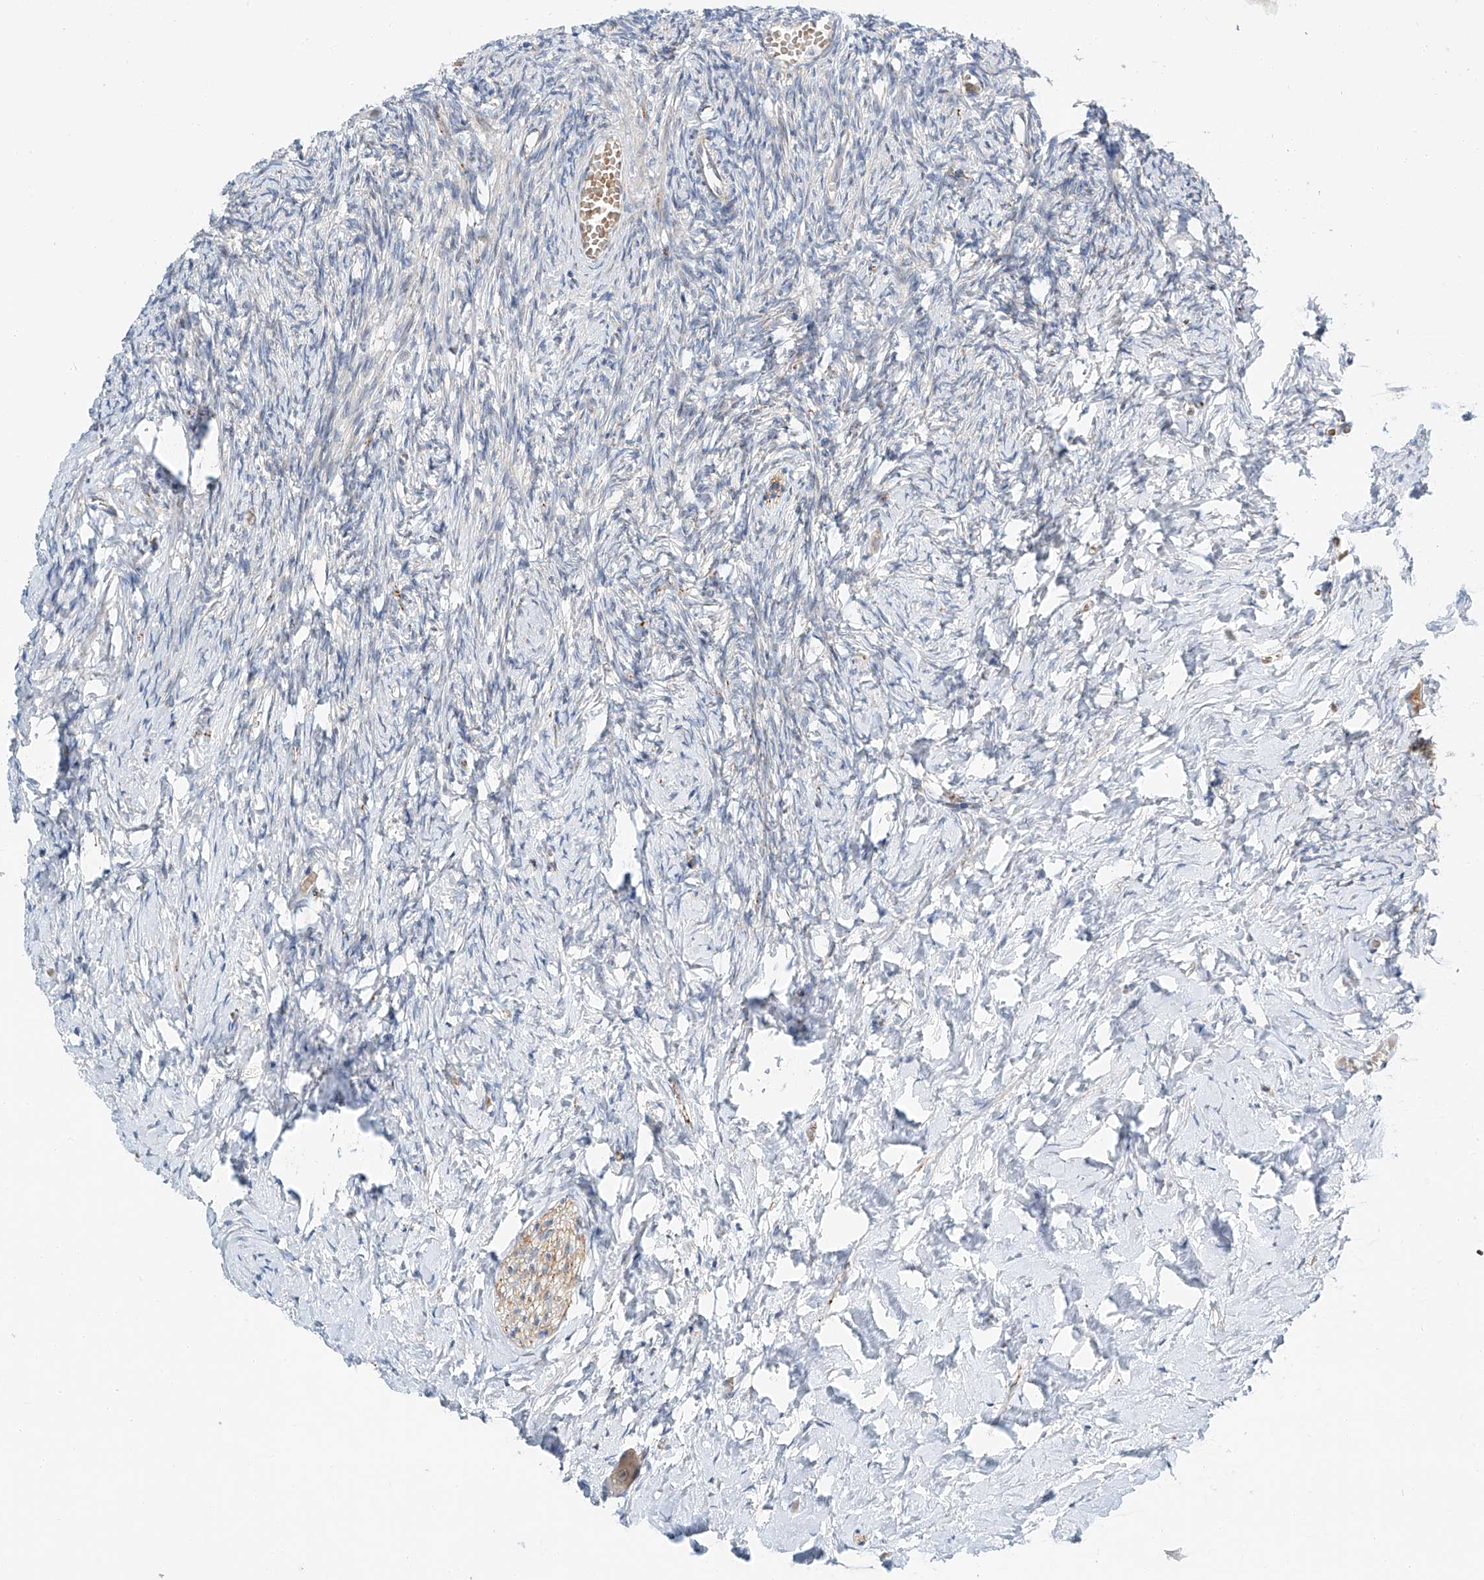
{"staining": {"intensity": "negative", "quantity": "none", "location": "none"}, "tissue": "ovary", "cell_type": "Ovarian stroma cells", "image_type": "normal", "snomed": [{"axis": "morphology", "description": "Normal tissue, NOS"}, {"axis": "topography", "description": "Ovary"}], "caption": "DAB (3,3'-diaminobenzidine) immunohistochemical staining of benign ovary shows no significant staining in ovarian stroma cells.", "gene": "CLDND1", "patient": {"sex": "female", "age": 27}}